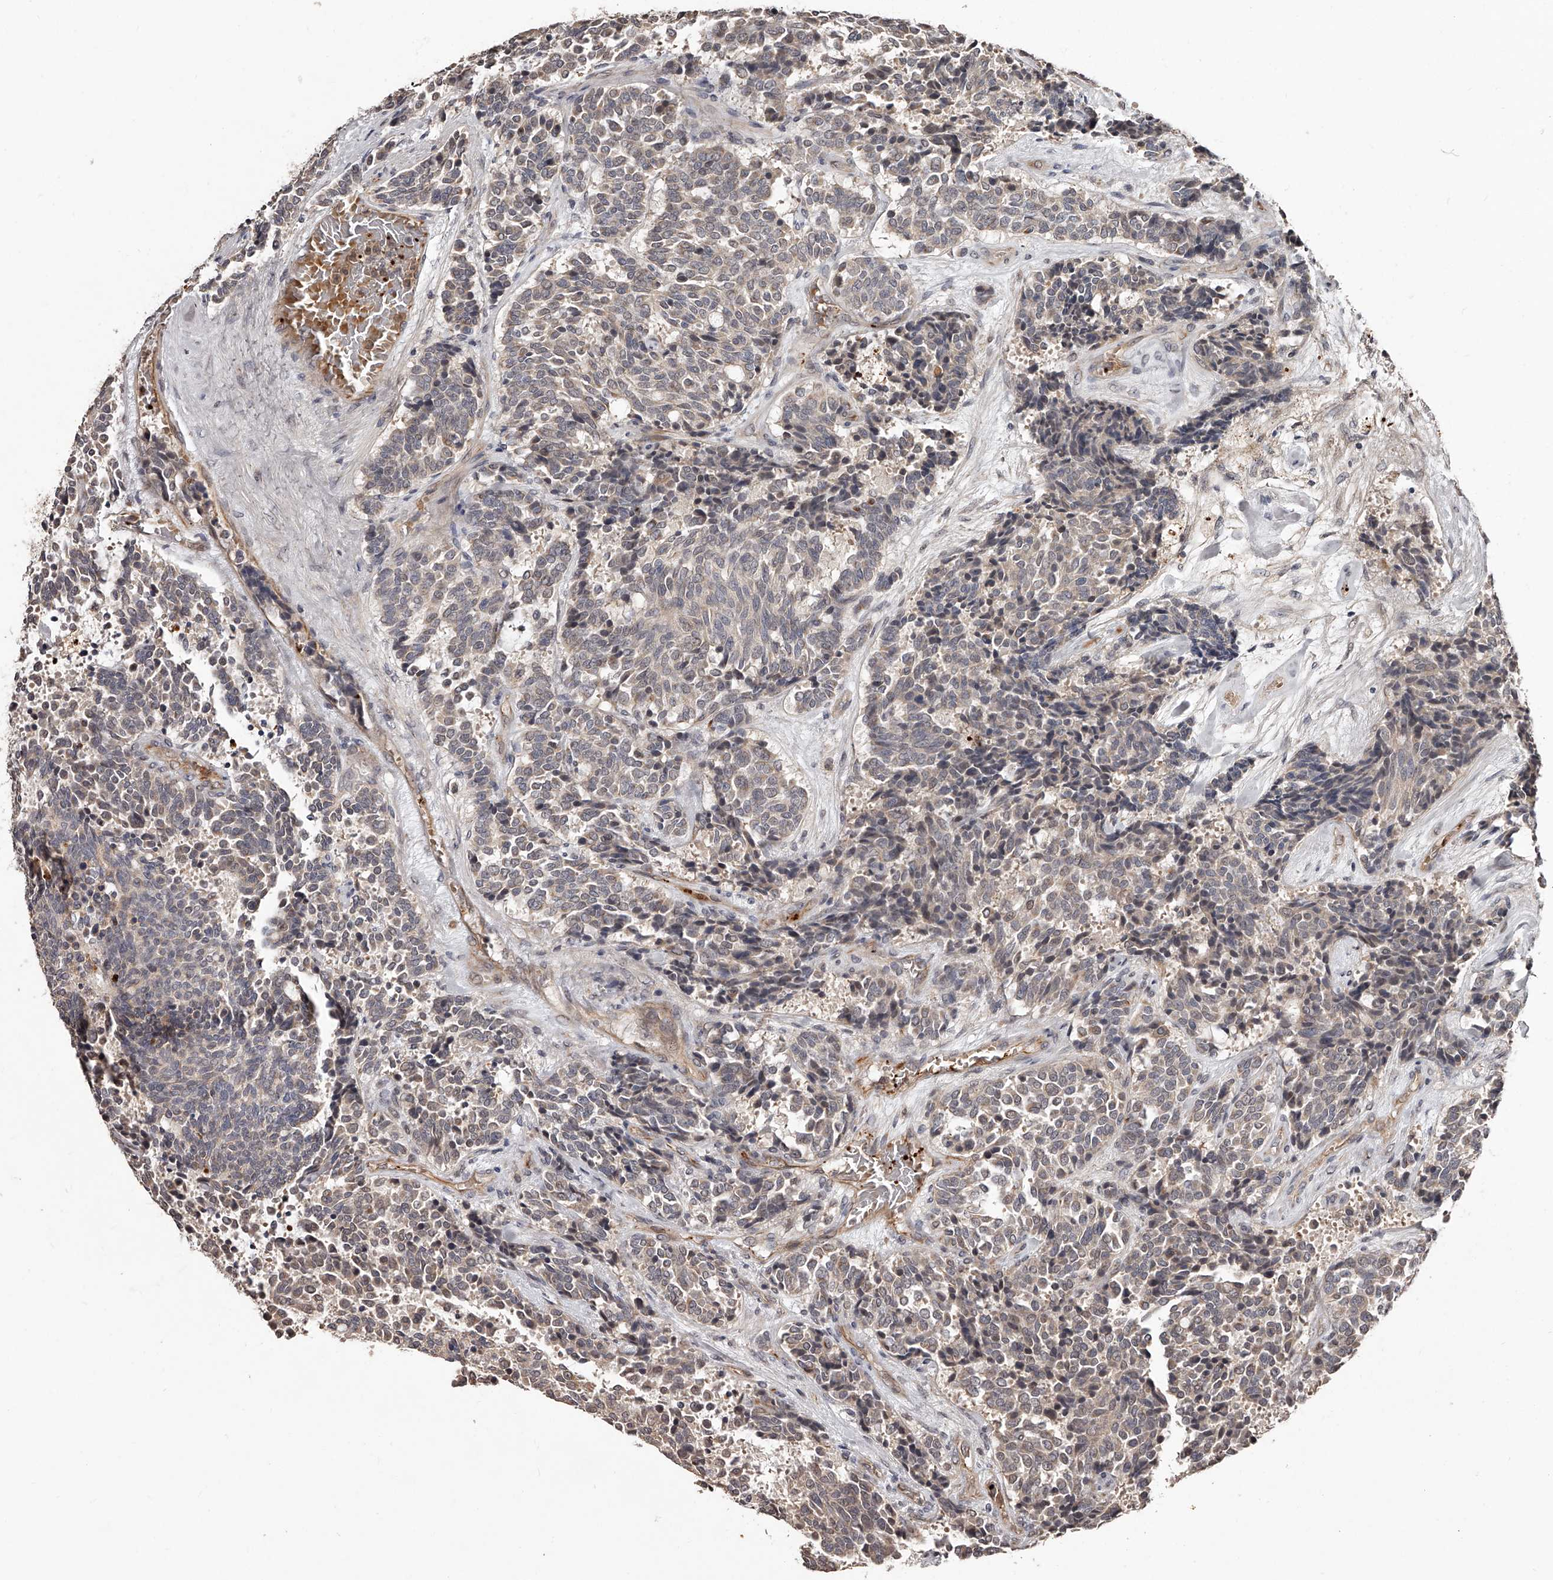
{"staining": {"intensity": "weak", "quantity": "<25%", "location": "cytoplasmic/membranous"}, "tissue": "carcinoid", "cell_type": "Tumor cells", "image_type": "cancer", "snomed": [{"axis": "morphology", "description": "Carcinoid, malignant, NOS"}, {"axis": "topography", "description": "Pancreas"}], "caption": "Human carcinoid stained for a protein using immunohistochemistry (IHC) displays no staining in tumor cells.", "gene": "URGCP", "patient": {"sex": "female", "age": 54}}